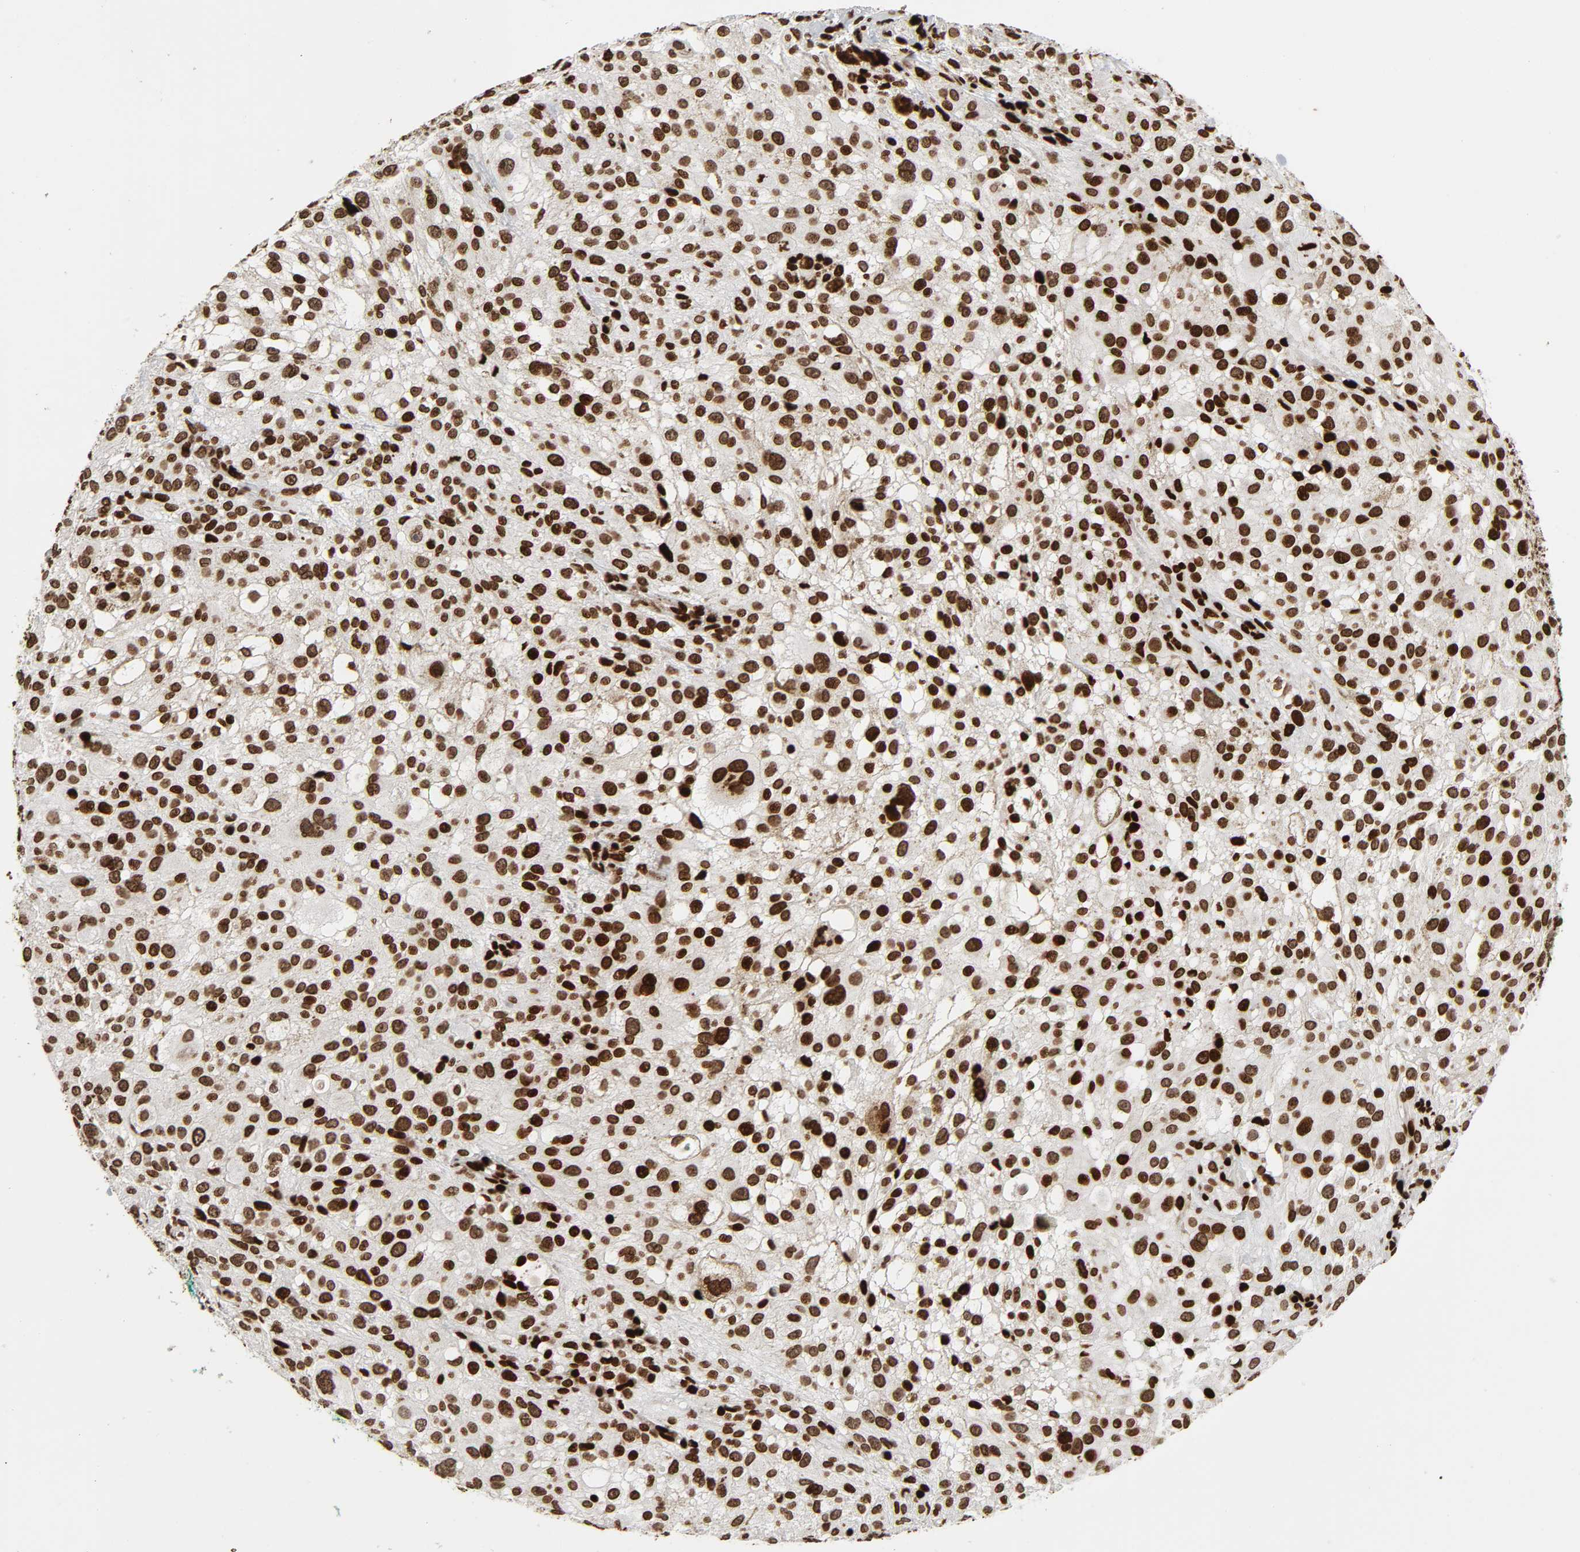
{"staining": {"intensity": "strong", "quantity": ">75%", "location": "nuclear"}, "tissue": "melanoma", "cell_type": "Tumor cells", "image_type": "cancer", "snomed": [{"axis": "morphology", "description": "Necrosis, NOS"}, {"axis": "morphology", "description": "Malignant melanoma, NOS"}, {"axis": "topography", "description": "Skin"}], "caption": "The immunohistochemical stain highlights strong nuclear staining in tumor cells of malignant melanoma tissue. The staining is performed using DAB (3,3'-diaminobenzidine) brown chromogen to label protein expression. The nuclei are counter-stained blue using hematoxylin.", "gene": "RXRA", "patient": {"sex": "female", "age": 87}}